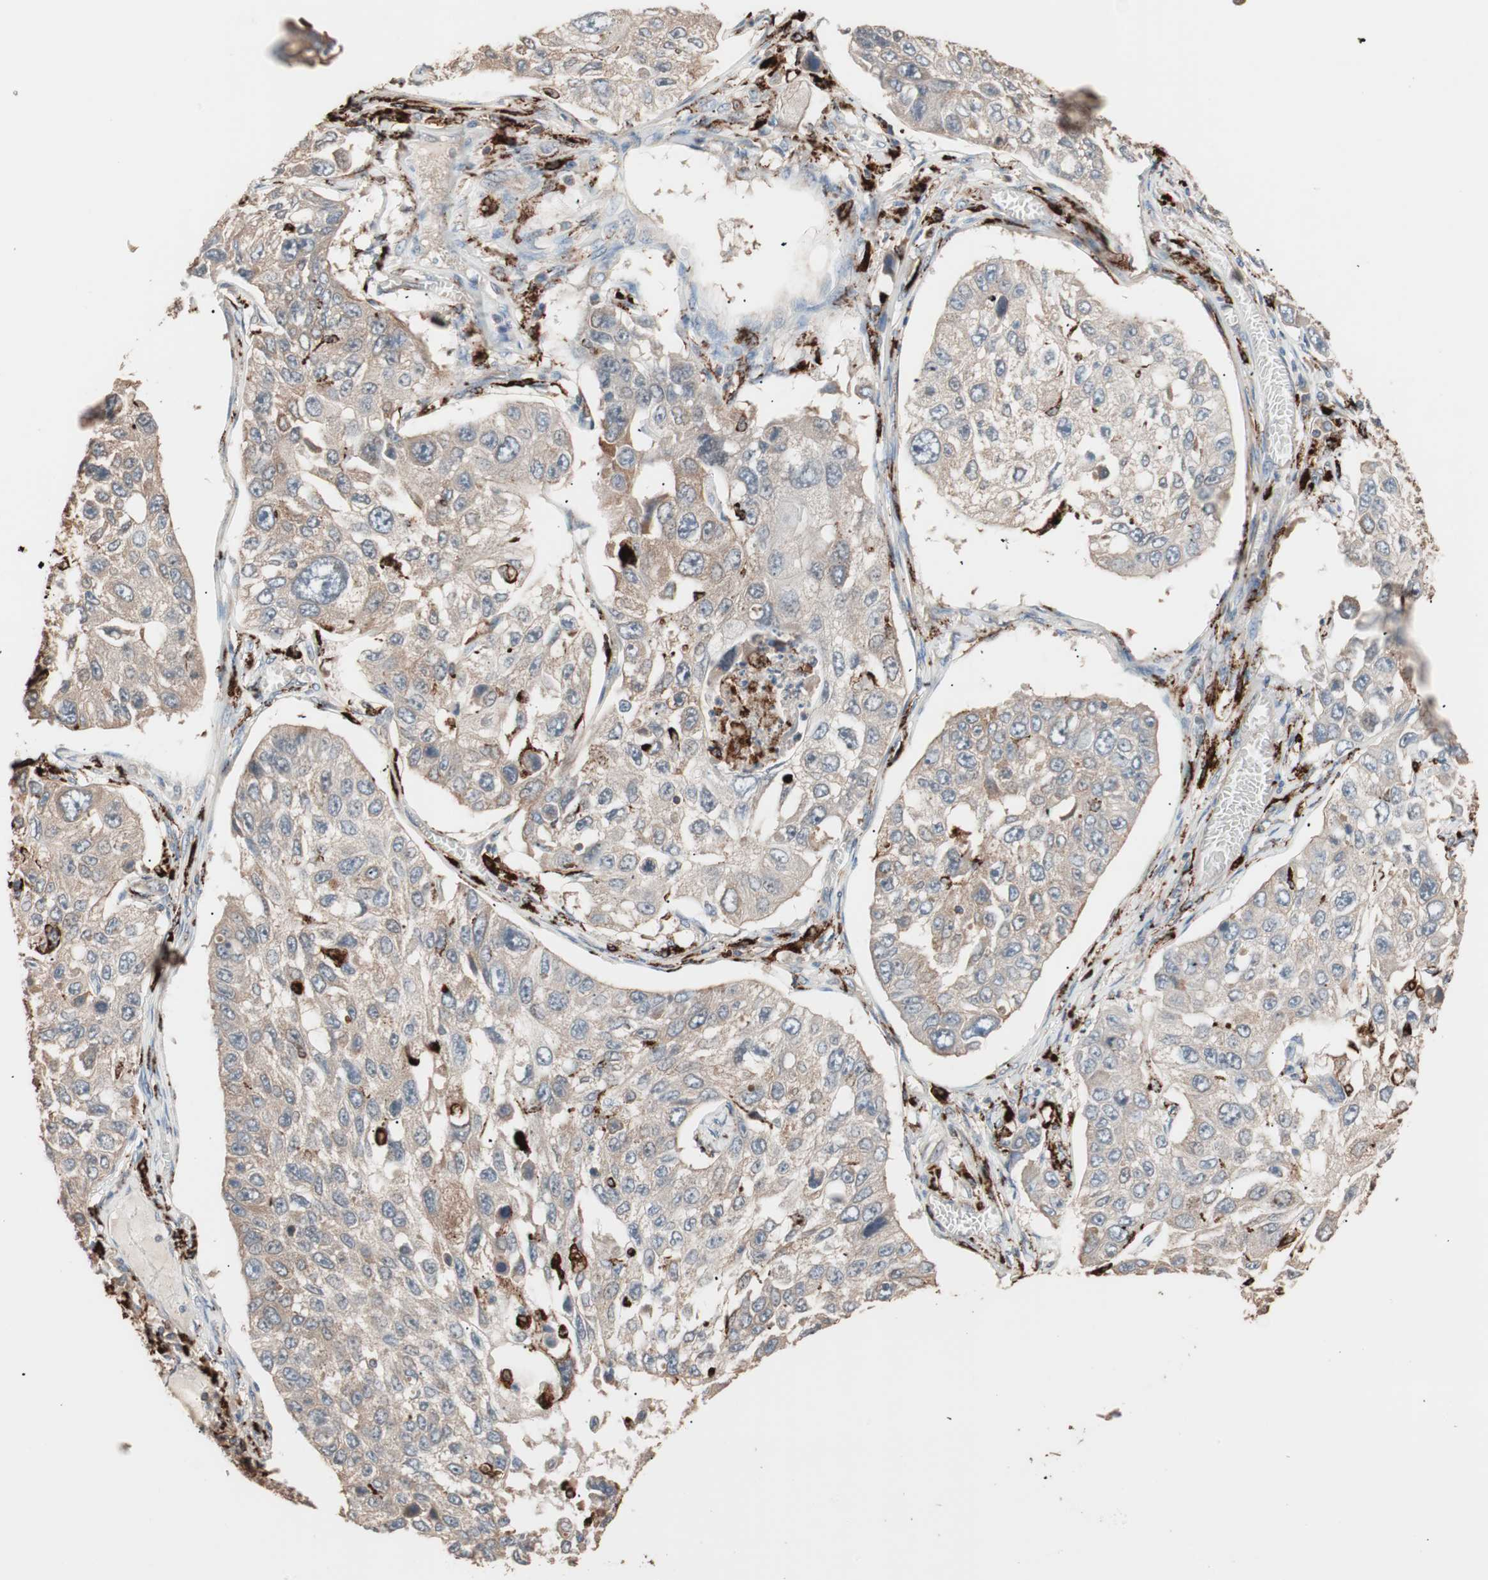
{"staining": {"intensity": "weak", "quantity": ">75%", "location": "cytoplasmic/membranous"}, "tissue": "lung cancer", "cell_type": "Tumor cells", "image_type": "cancer", "snomed": [{"axis": "morphology", "description": "Squamous cell carcinoma, NOS"}, {"axis": "topography", "description": "Lung"}], "caption": "Human lung cancer stained with a protein marker shows weak staining in tumor cells.", "gene": "CCT3", "patient": {"sex": "male", "age": 71}}